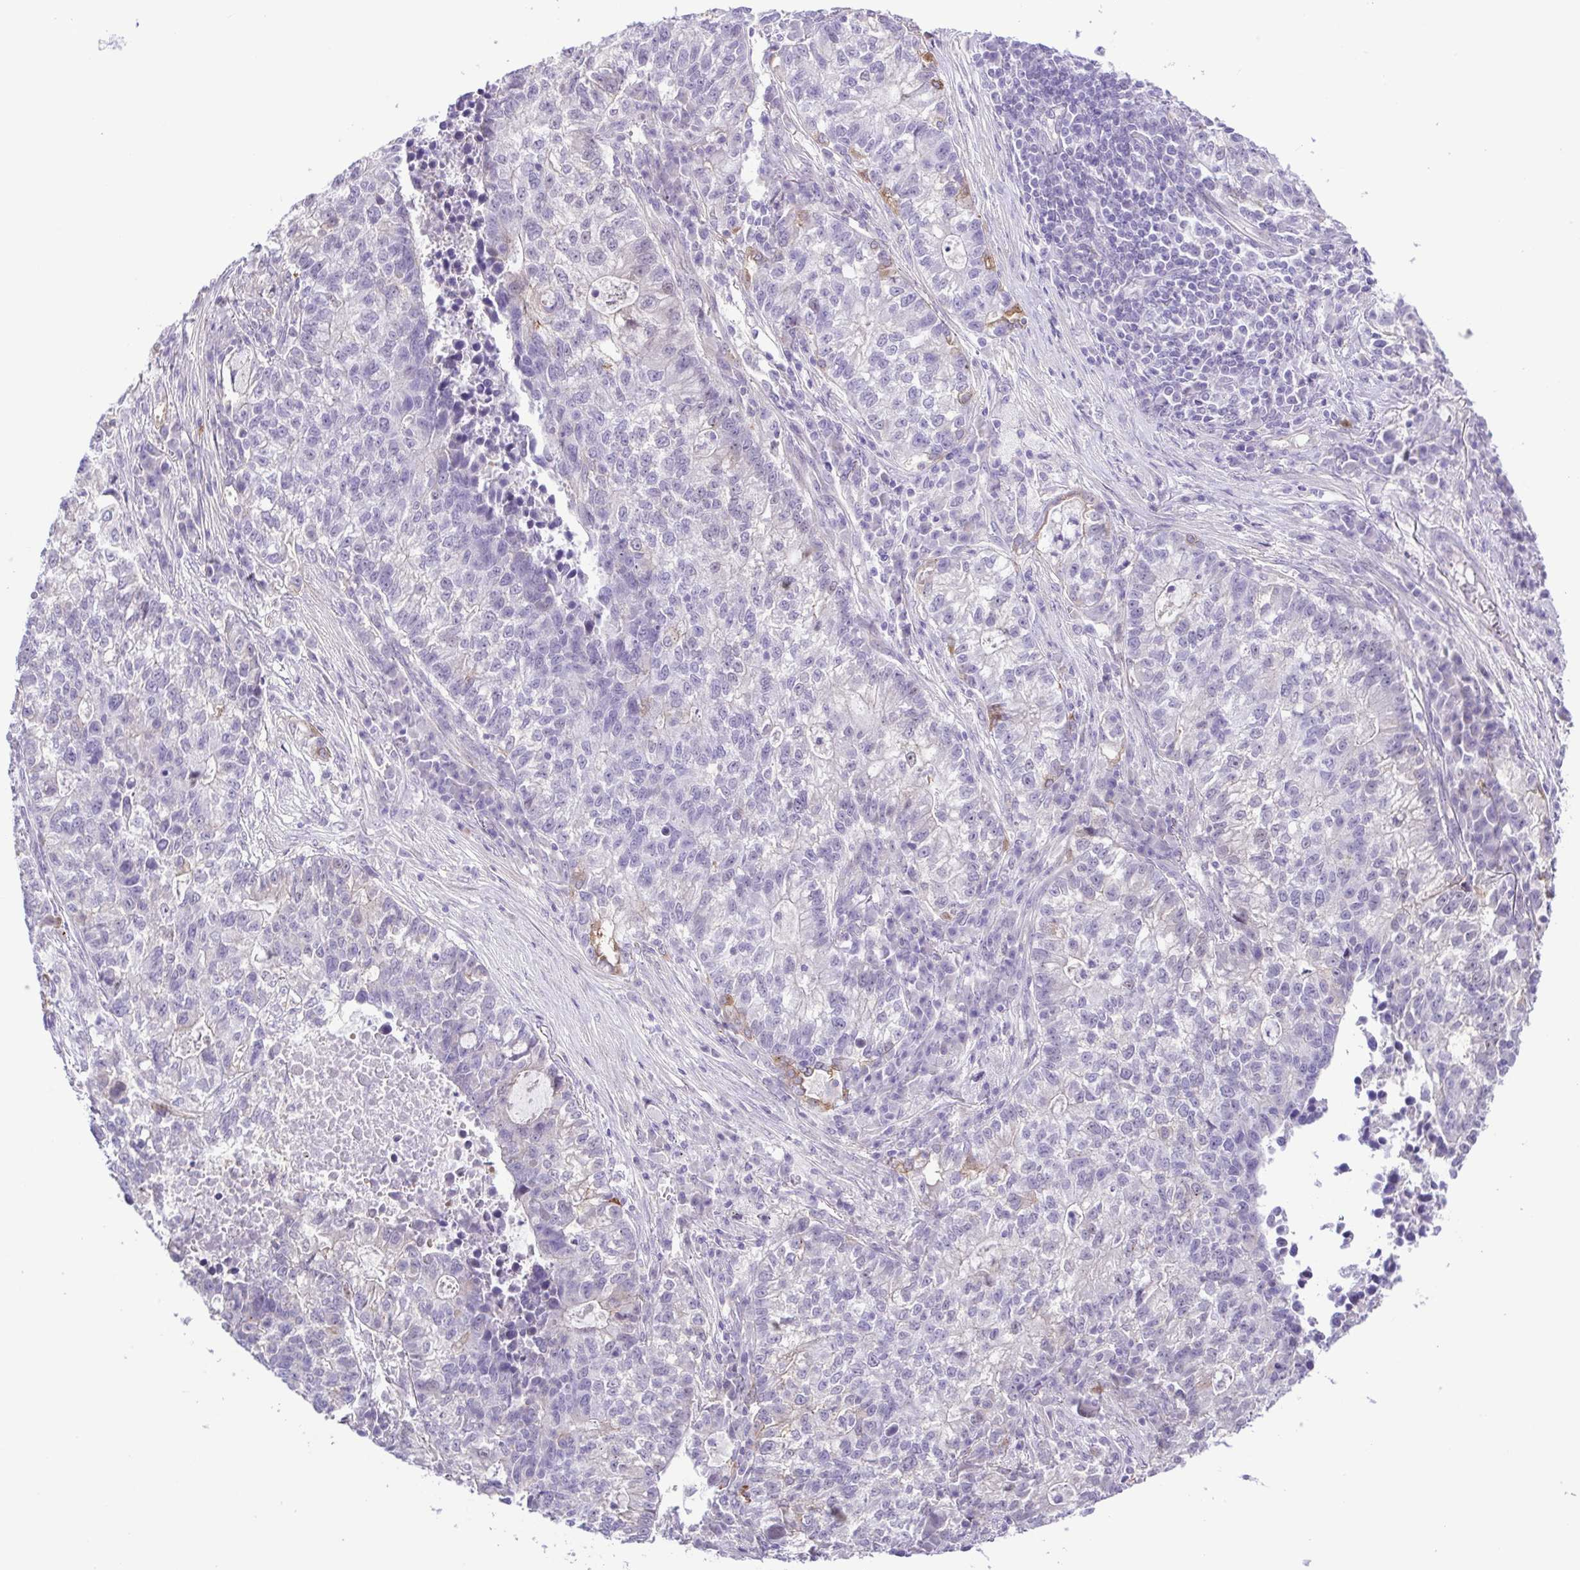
{"staining": {"intensity": "negative", "quantity": "none", "location": "none"}, "tissue": "lung cancer", "cell_type": "Tumor cells", "image_type": "cancer", "snomed": [{"axis": "morphology", "description": "Adenocarcinoma, NOS"}, {"axis": "topography", "description": "Lung"}], "caption": "A histopathology image of lung cancer (adenocarcinoma) stained for a protein displays no brown staining in tumor cells.", "gene": "DCLK2", "patient": {"sex": "male", "age": 57}}